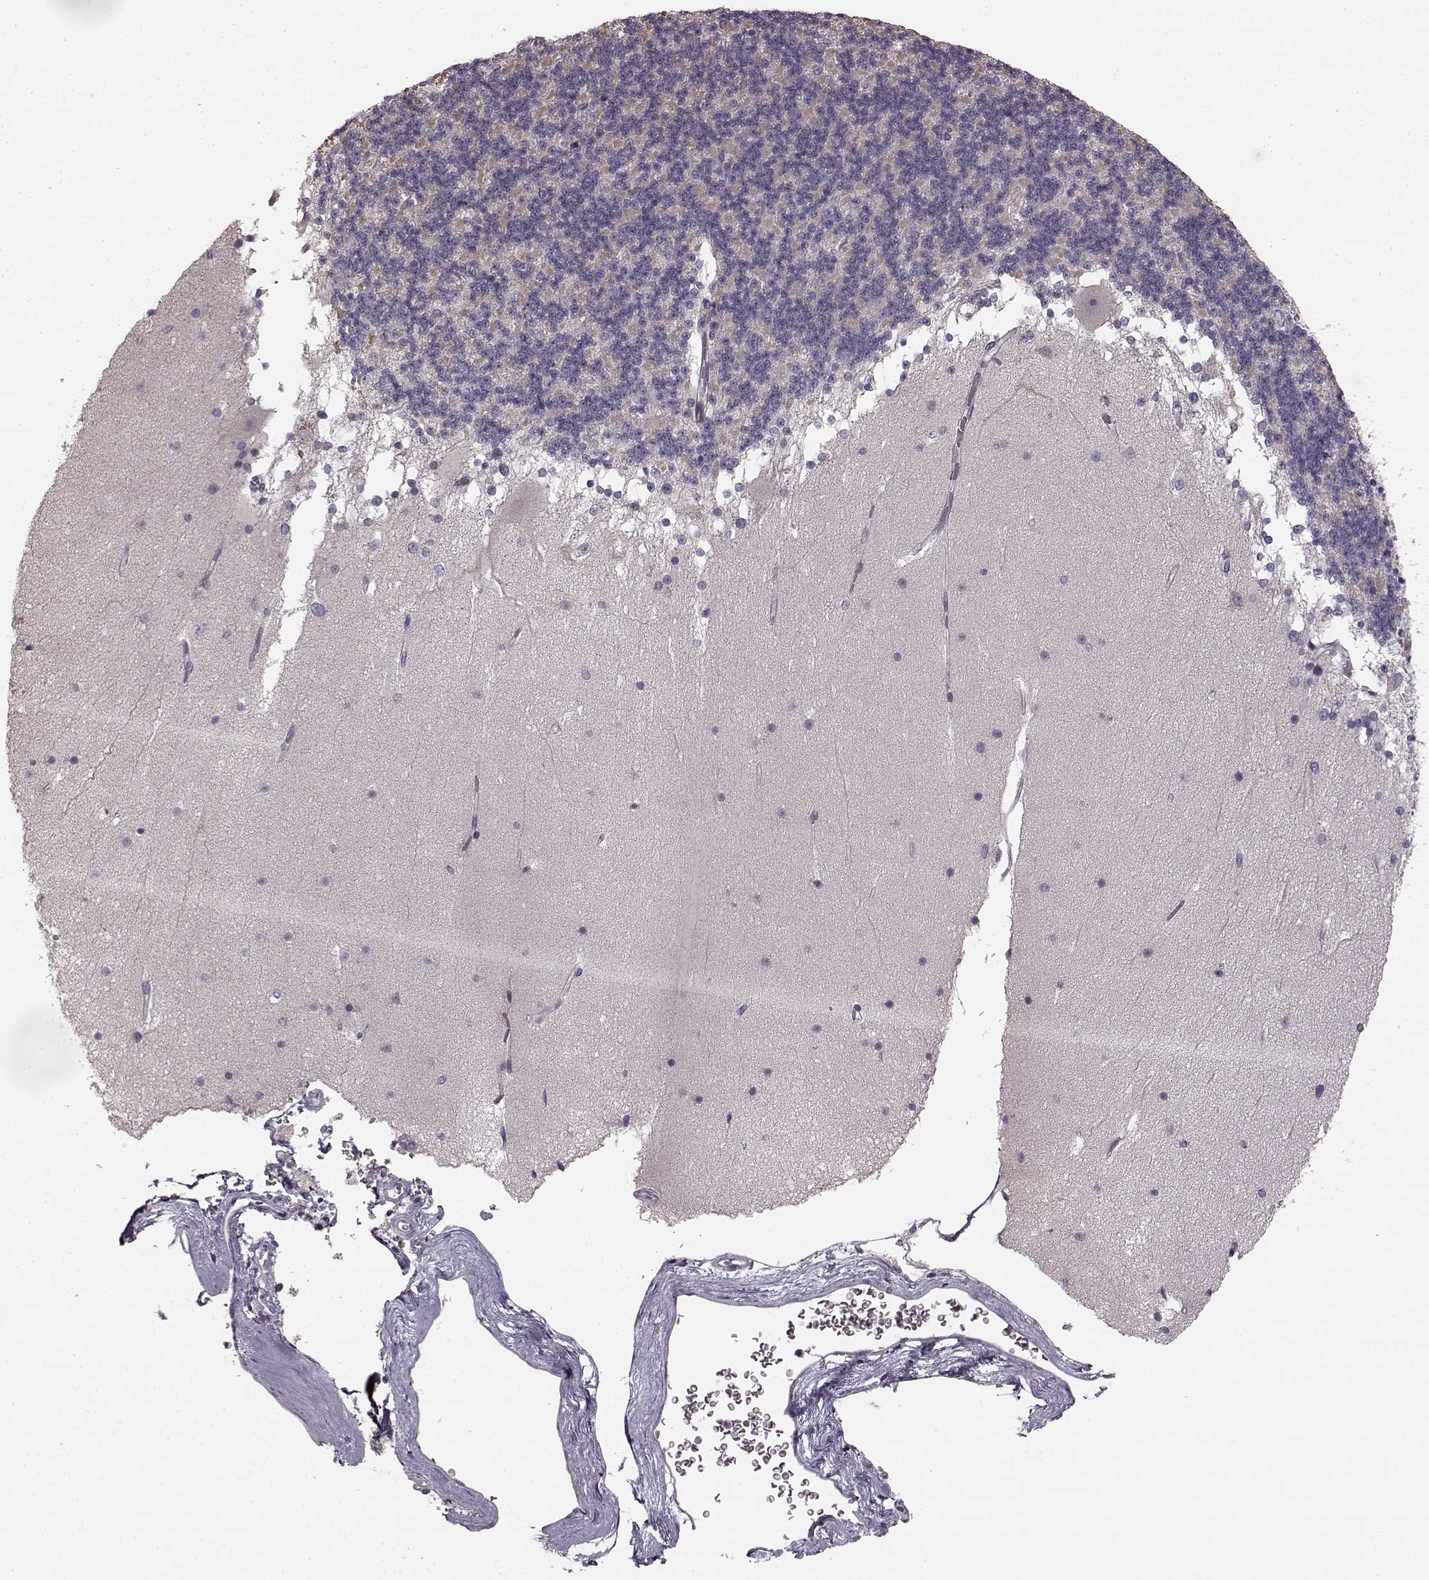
{"staining": {"intensity": "negative", "quantity": "none", "location": "none"}, "tissue": "cerebellum", "cell_type": "Cells in granular layer", "image_type": "normal", "snomed": [{"axis": "morphology", "description": "Normal tissue, NOS"}, {"axis": "topography", "description": "Cerebellum"}], "caption": "Benign cerebellum was stained to show a protein in brown. There is no significant staining in cells in granular layer.", "gene": "HMMR", "patient": {"sex": "female", "age": 19}}